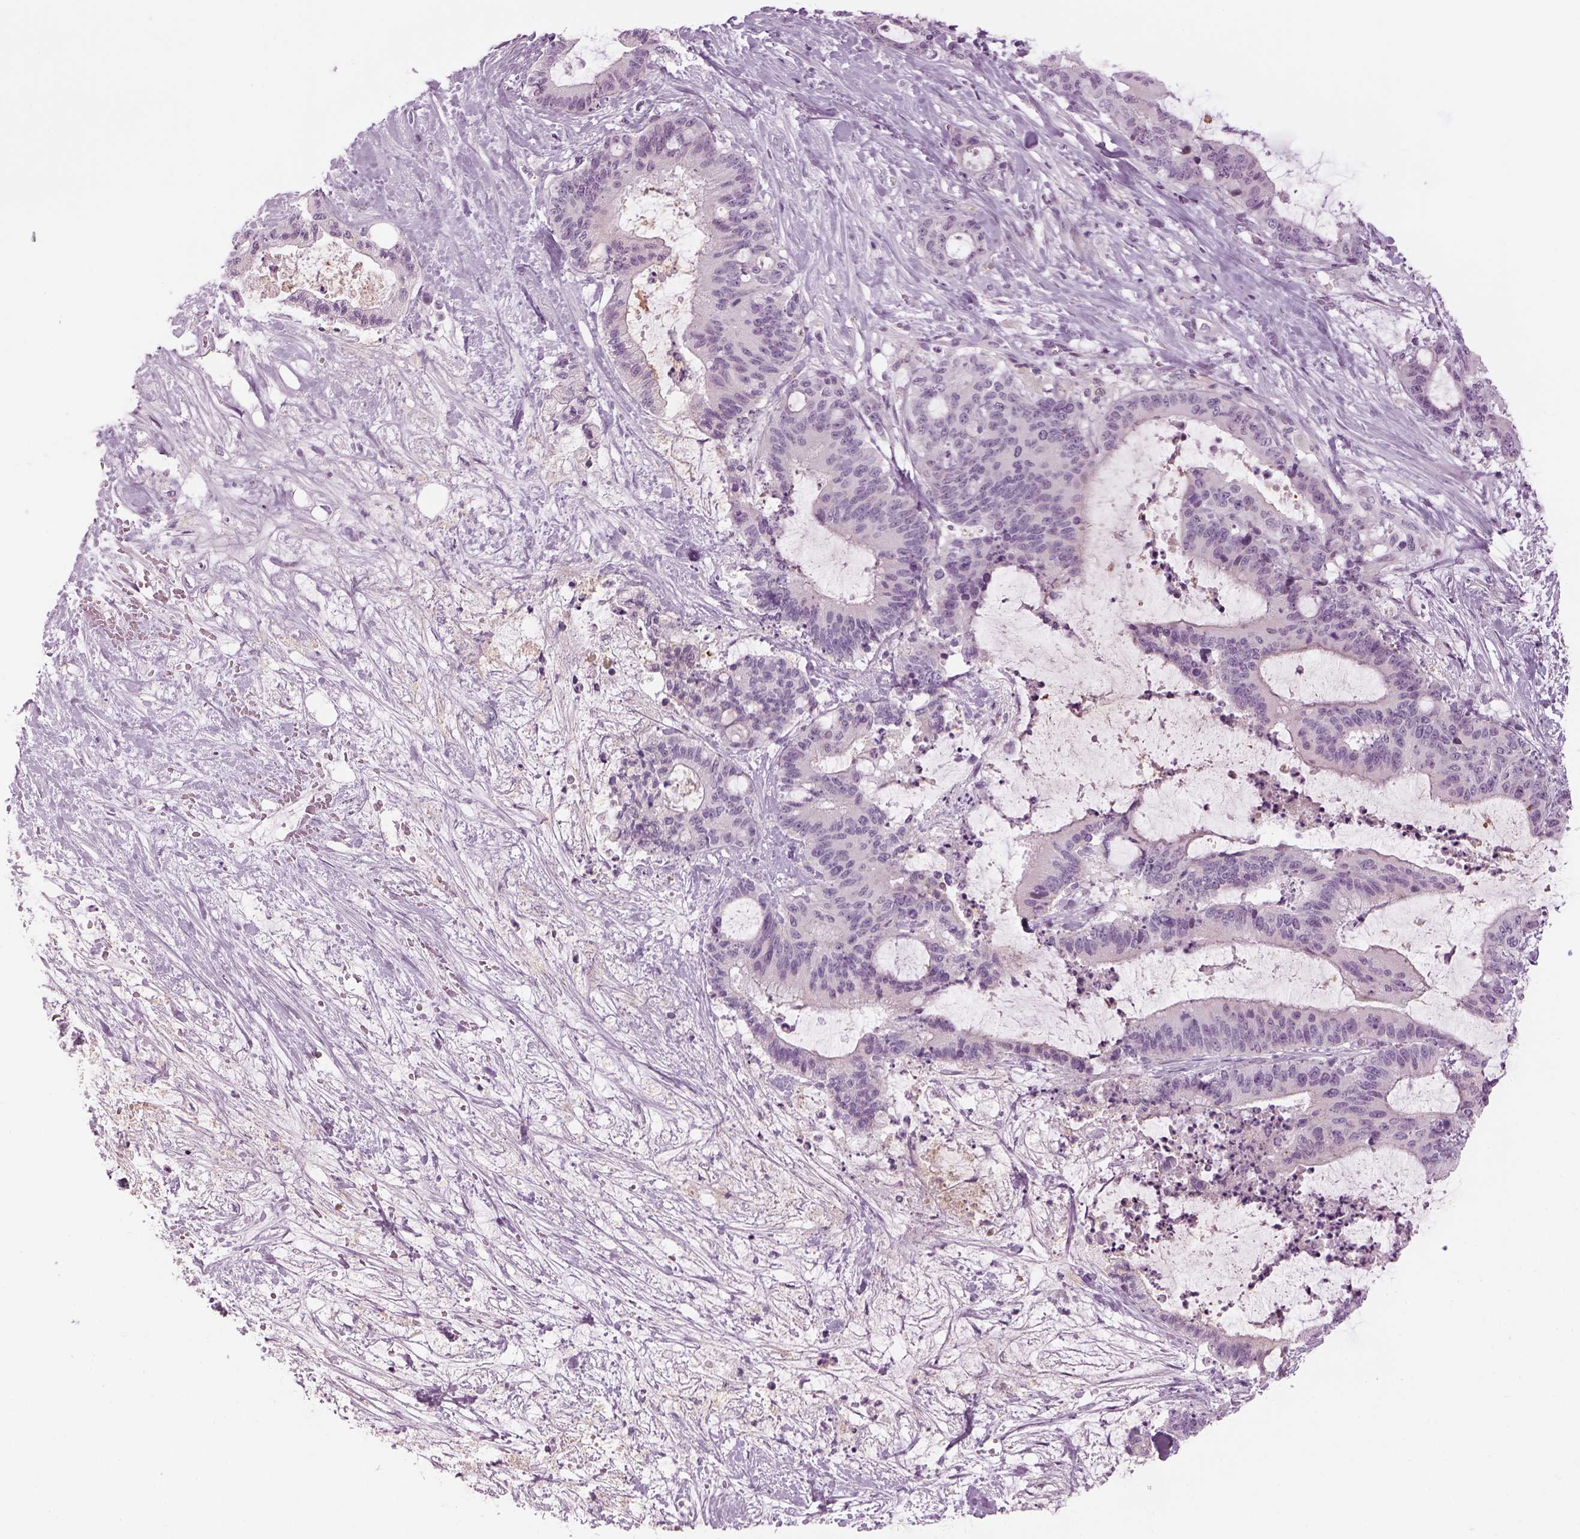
{"staining": {"intensity": "negative", "quantity": "none", "location": "none"}, "tissue": "liver cancer", "cell_type": "Tumor cells", "image_type": "cancer", "snomed": [{"axis": "morphology", "description": "Cholangiocarcinoma"}, {"axis": "topography", "description": "Liver"}], "caption": "This is a image of IHC staining of liver cancer (cholangiocarcinoma), which shows no staining in tumor cells.", "gene": "LRRIQ3", "patient": {"sex": "female", "age": 73}}